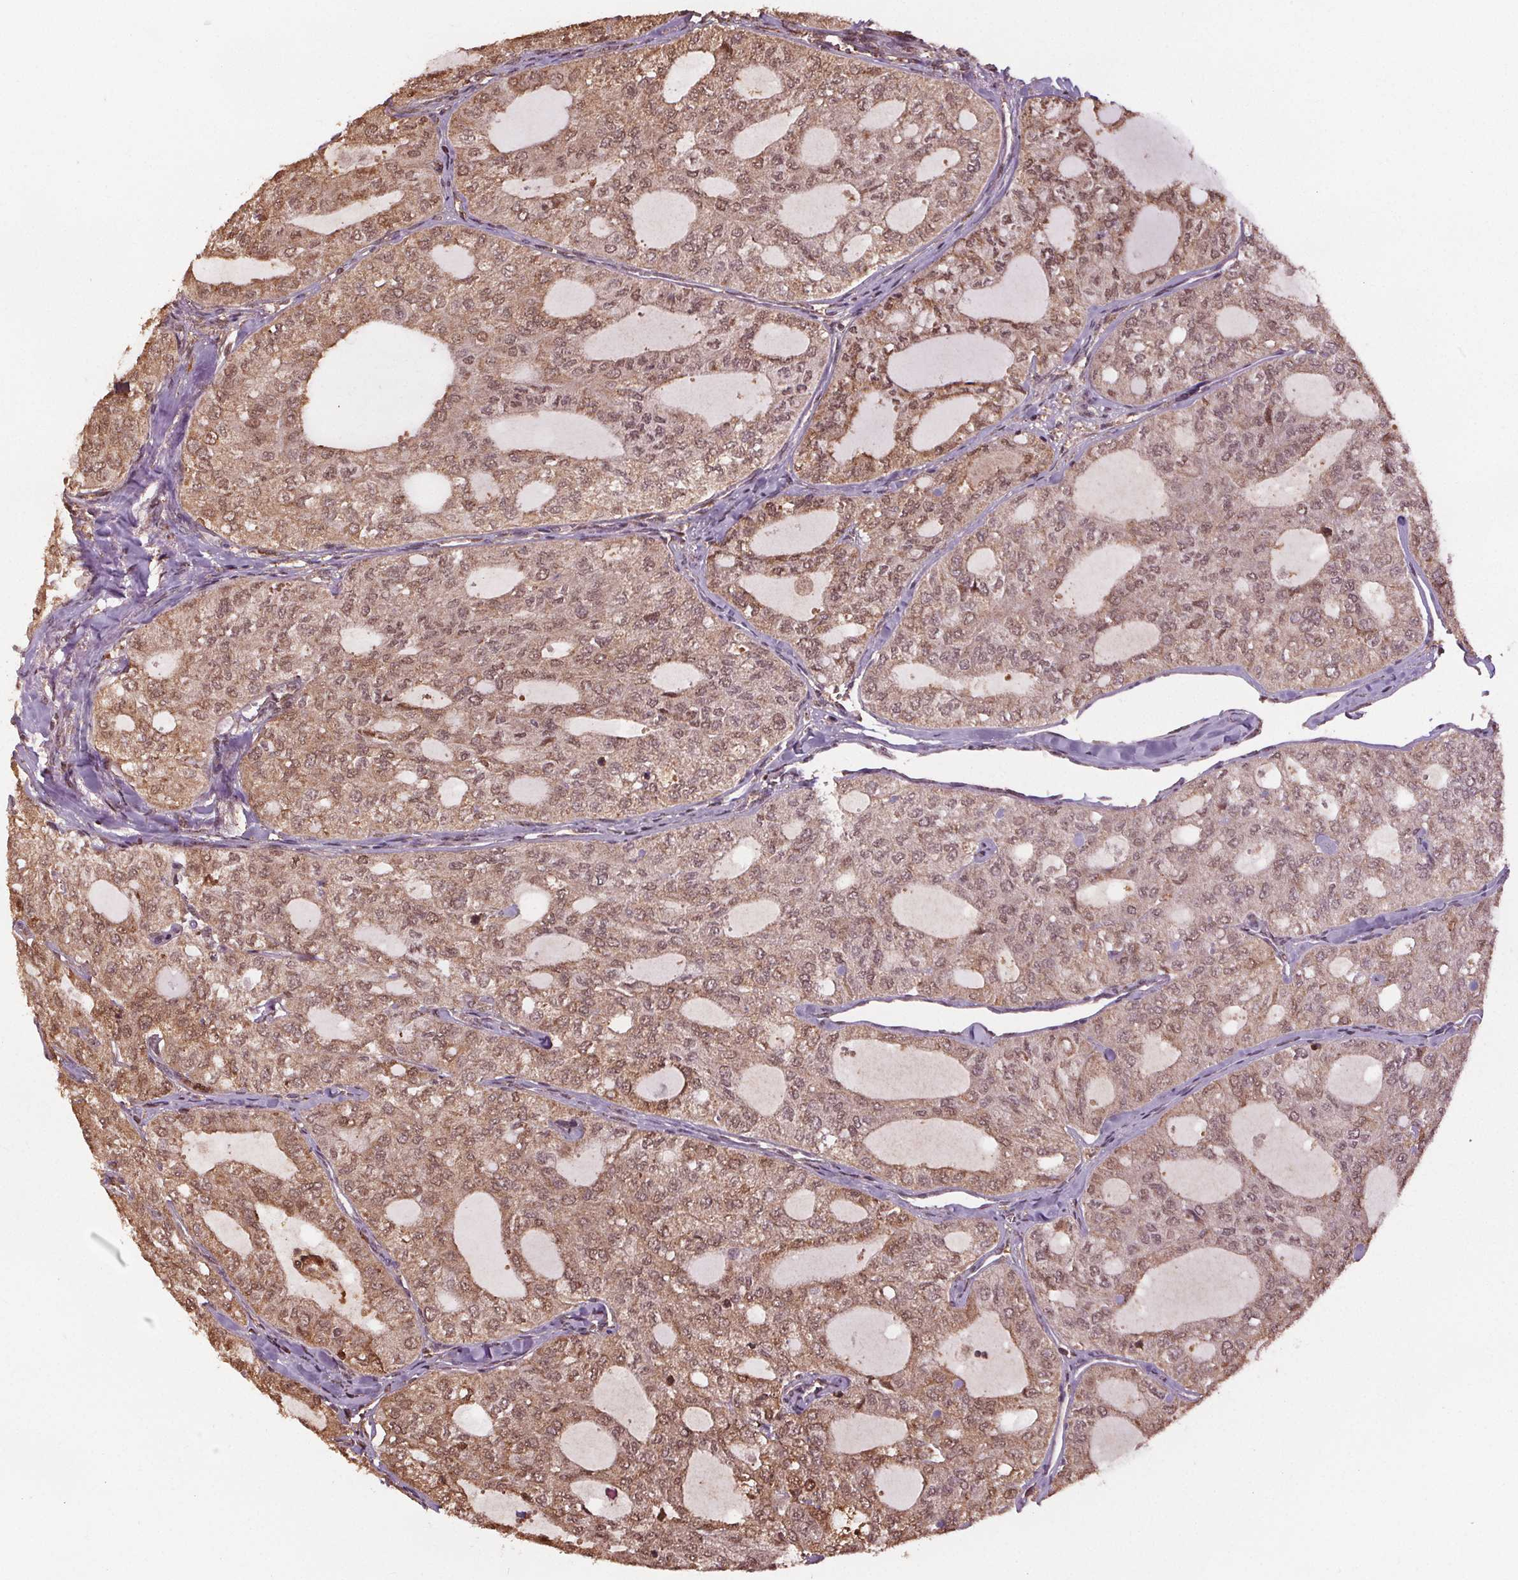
{"staining": {"intensity": "moderate", "quantity": ">75%", "location": "cytoplasmic/membranous,nuclear"}, "tissue": "thyroid cancer", "cell_type": "Tumor cells", "image_type": "cancer", "snomed": [{"axis": "morphology", "description": "Follicular adenoma carcinoma, NOS"}, {"axis": "topography", "description": "Thyroid gland"}], "caption": "Immunohistochemistry staining of thyroid cancer, which demonstrates medium levels of moderate cytoplasmic/membranous and nuclear staining in approximately >75% of tumor cells indicating moderate cytoplasmic/membranous and nuclear protein staining. The staining was performed using DAB (brown) for protein detection and nuclei were counterstained in hematoxylin (blue).", "gene": "ENO1", "patient": {"sex": "male", "age": 75}}